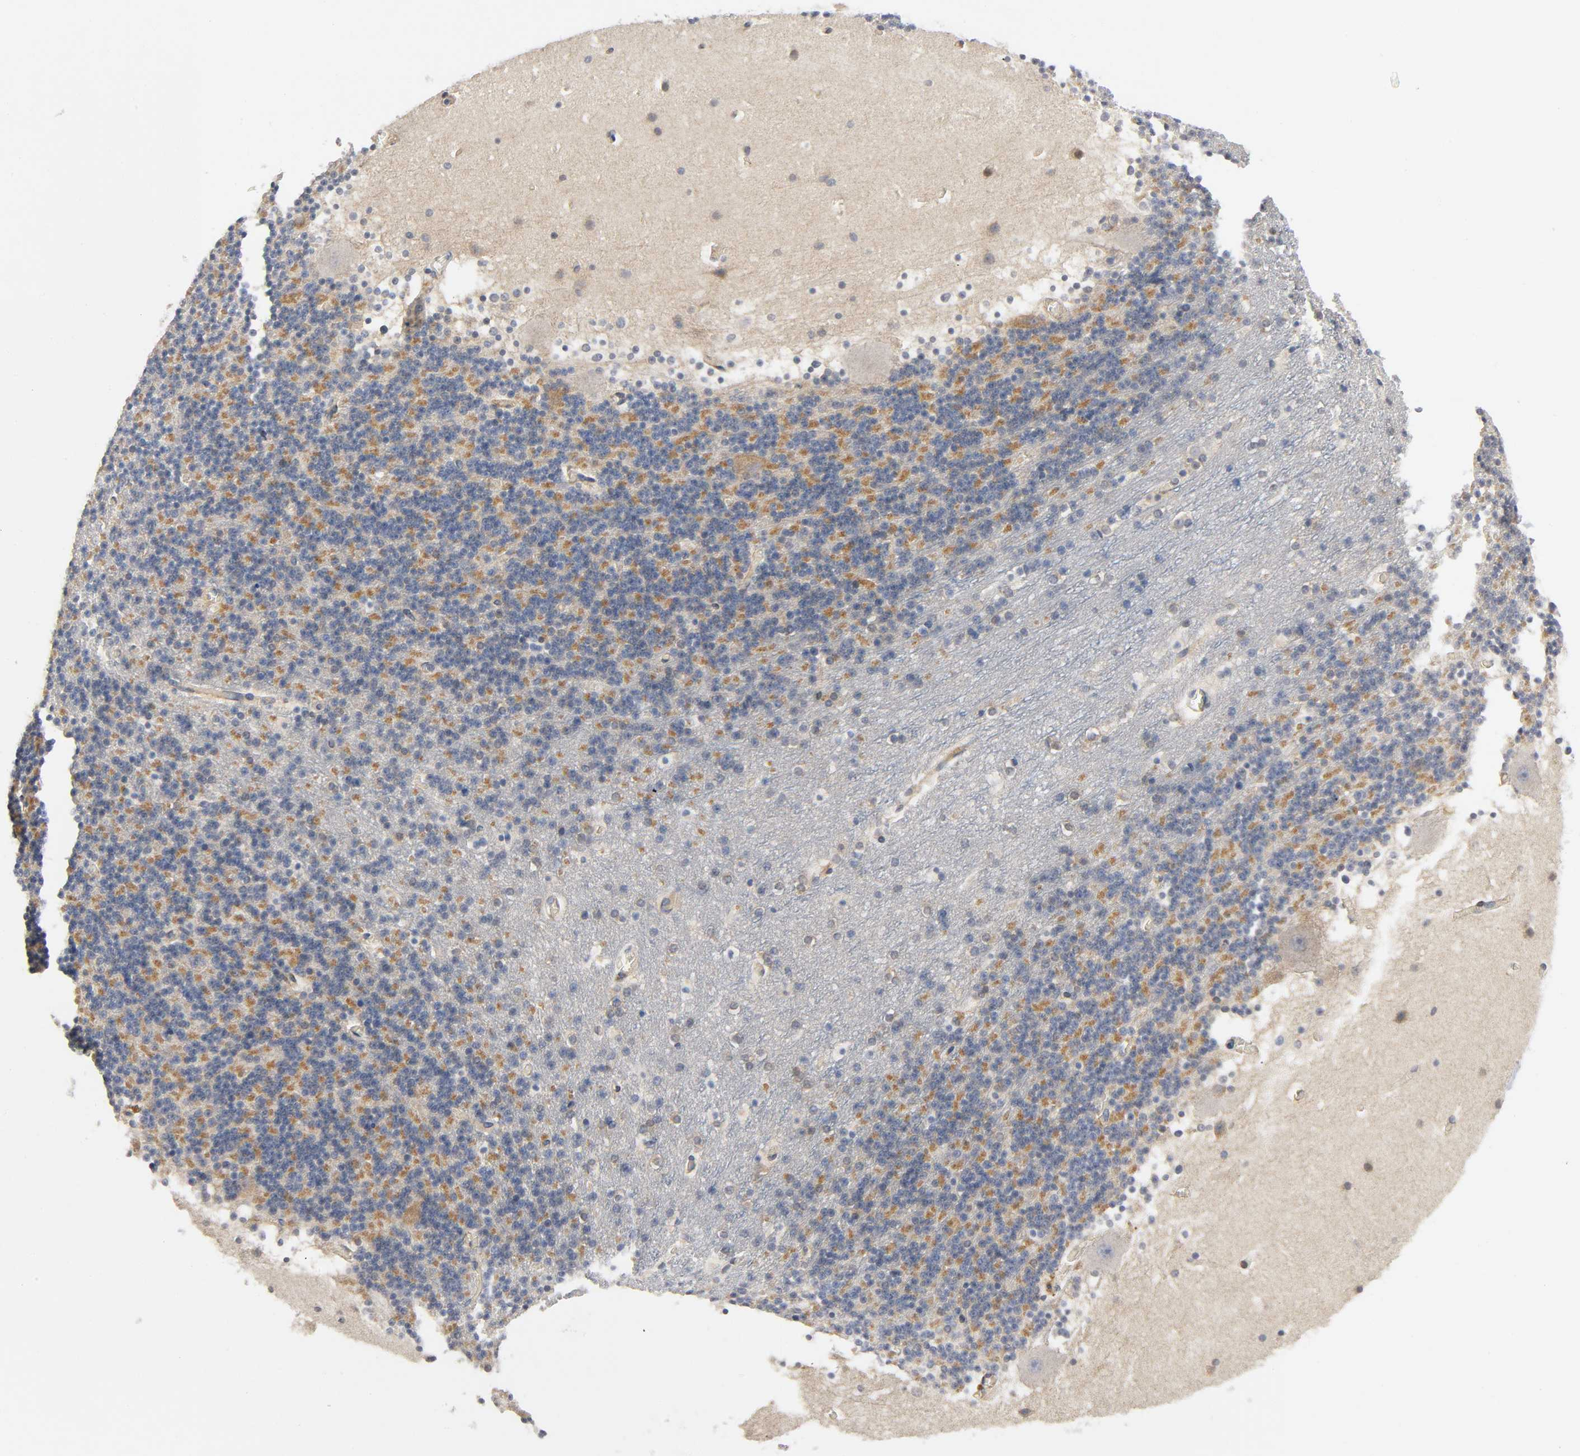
{"staining": {"intensity": "negative", "quantity": "none", "location": "none"}, "tissue": "cerebellum", "cell_type": "Cells in granular layer", "image_type": "normal", "snomed": [{"axis": "morphology", "description": "Normal tissue, NOS"}, {"axis": "topography", "description": "Cerebellum"}], "caption": "Immunohistochemical staining of unremarkable human cerebellum demonstrates no significant expression in cells in granular layer. (Immunohistochemistry (ihc), brightfield microscopy, high magnification).", "gene": "HDAC6", "patient": {"sex": "male", "age": 45}}